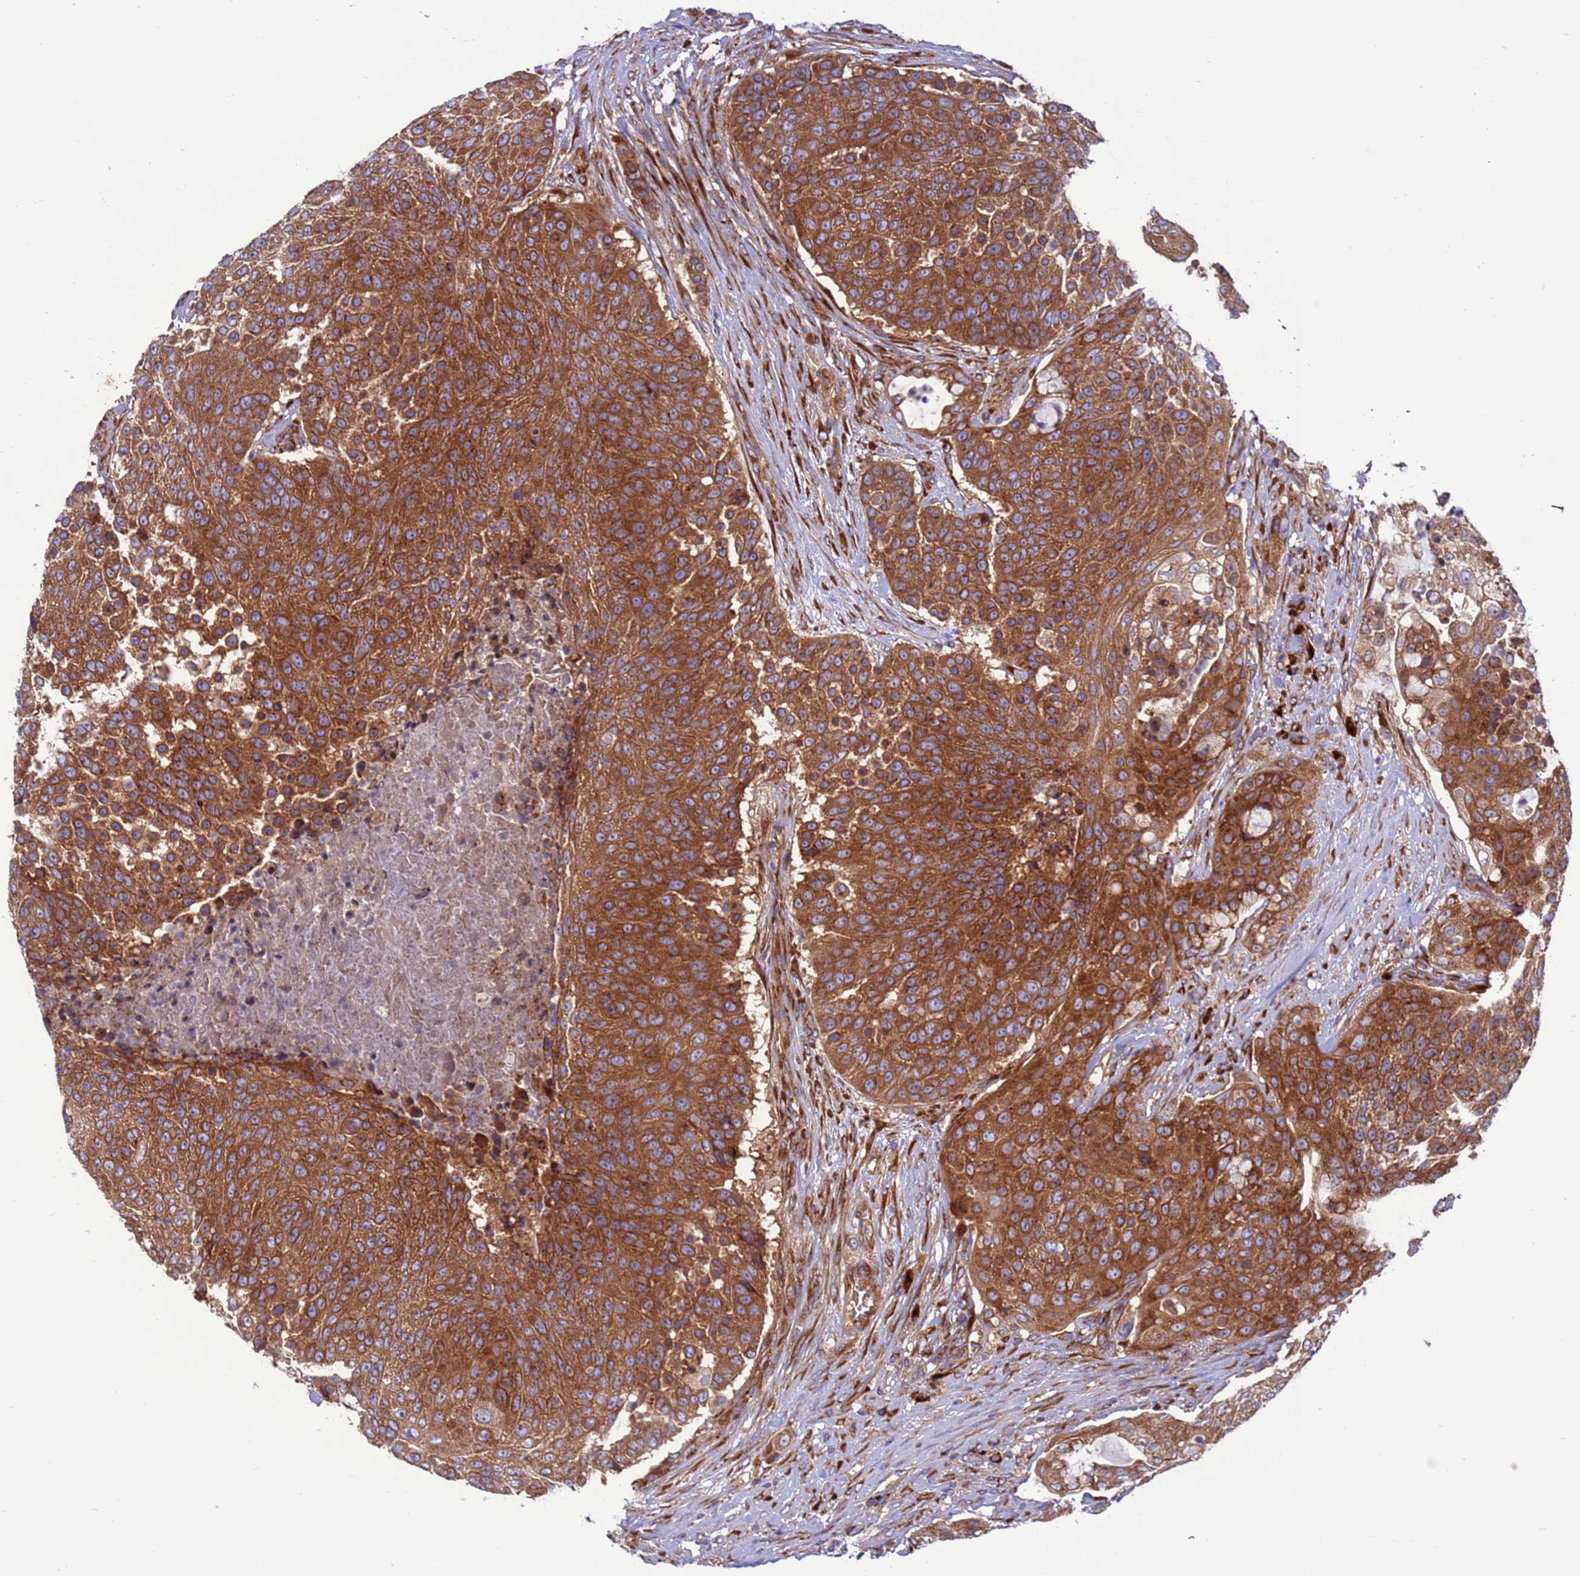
{"staining": {"intensity": "strong", "quantity": ">75%", "location": "cytoplasmic/membranous"}, "tissue": "urothelial cancer", "cell_type": "Tumor cells", "image_type": "cancer", "snomed": [{"axis": "morphology", "description": "Urothelial carcinoma, High grade"}, {"axis": "topography", "description": "Urinary bladder"}], "caption": "An image showing strong cytoplasmic/membranous staining in about >75% of tumor cells in urothelial cancer, as visualized by brown immunohistochemical staining.", "gene": "ZC3HAV1", "patient": {"sex": "female", "age": 63}}